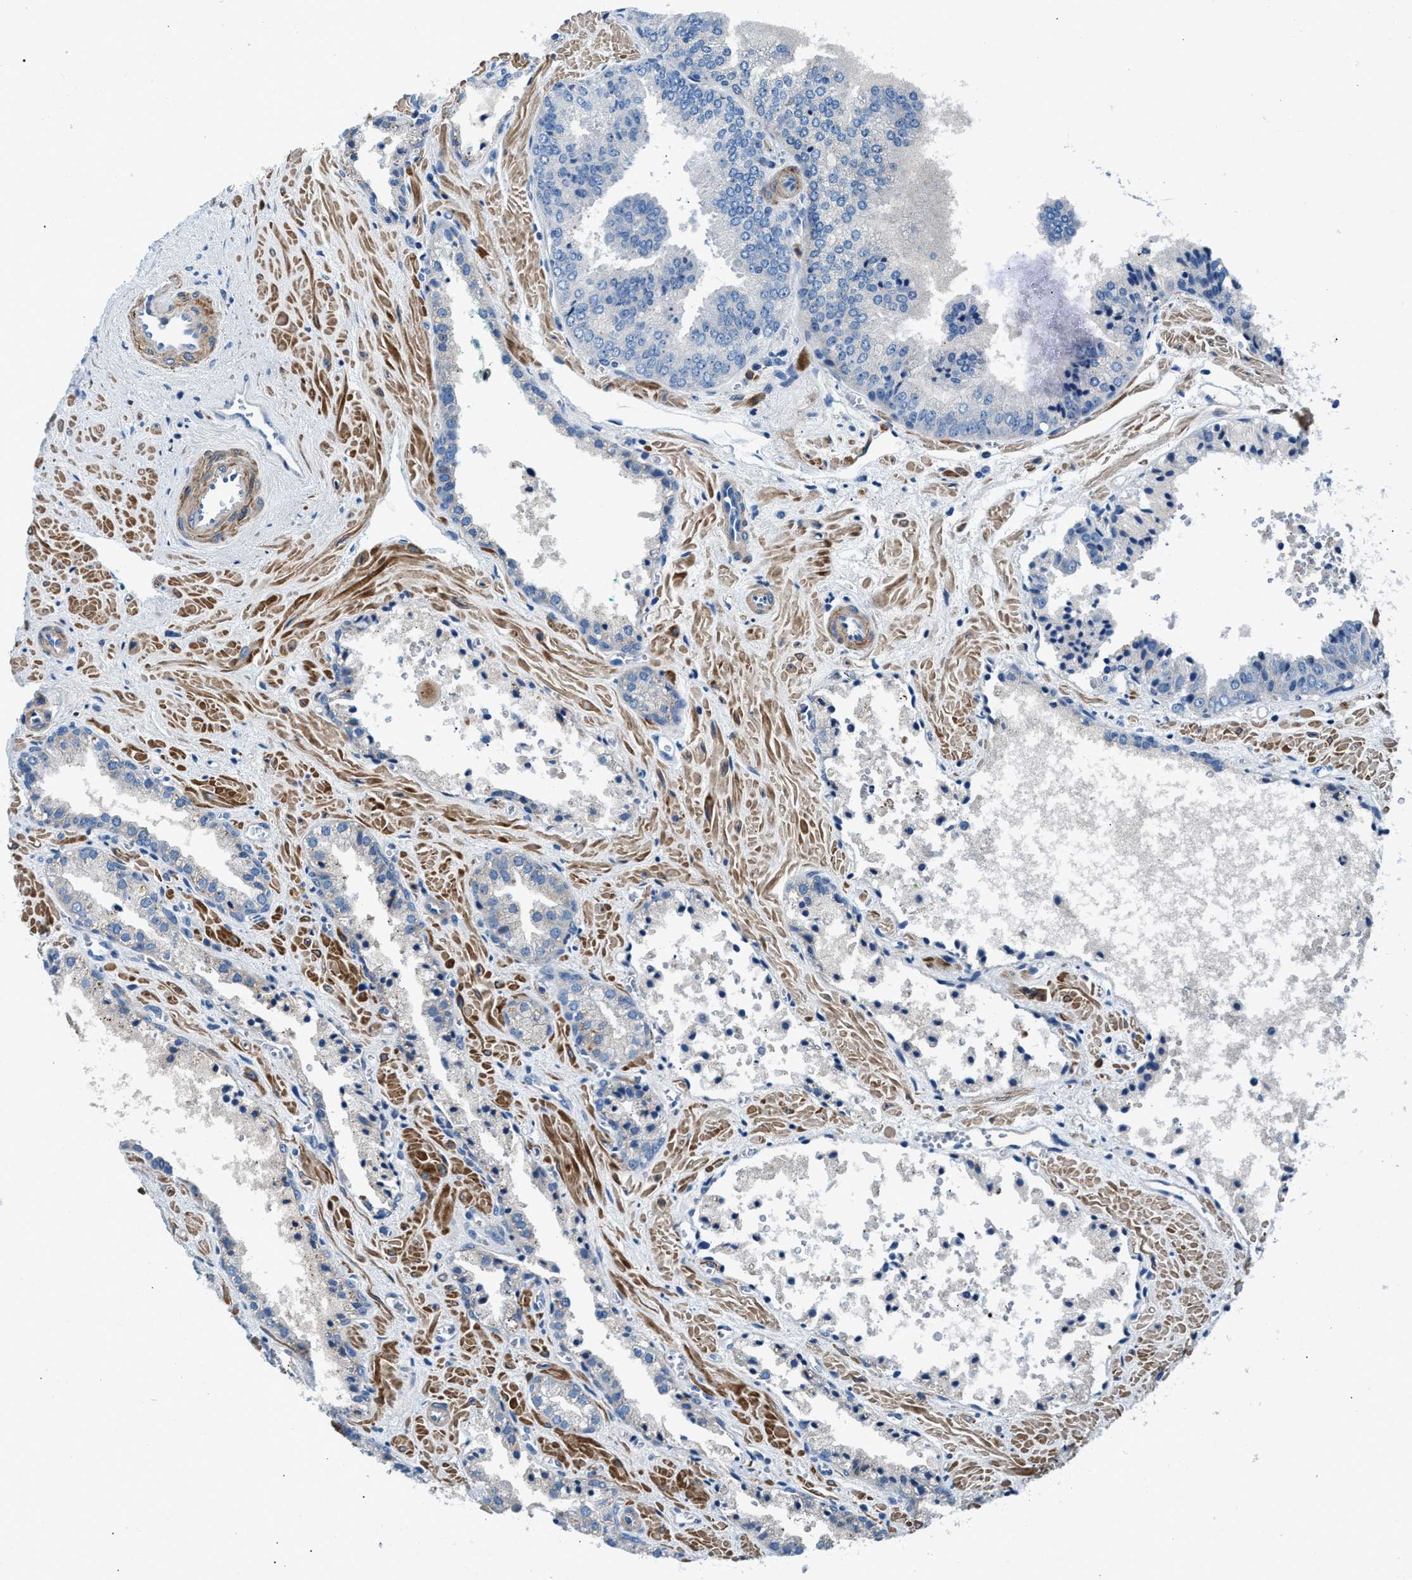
{"staining": {"intensity": "negative", "quantity": "none", "location": "none"}, "tissue": "prostate cancer", "cell_type": "Tumor cells", "image_type": "cancer", "snomed": [{"axis": "morphology", "description": "Adenocarcinoma, Low grade"}, {"axis": "topography", "description": "Prostate"}], "caption": "IHC photomicrograph of neoplastic tissue: prostate cancer (adenocarcinoma (low-grade)) stained with DAB (3,3'-diaminobenzidine) displays no significant protein positivity in tumor cells.", "gene": "CDRT4", "patient": {"sex": "male", "age": 71}}